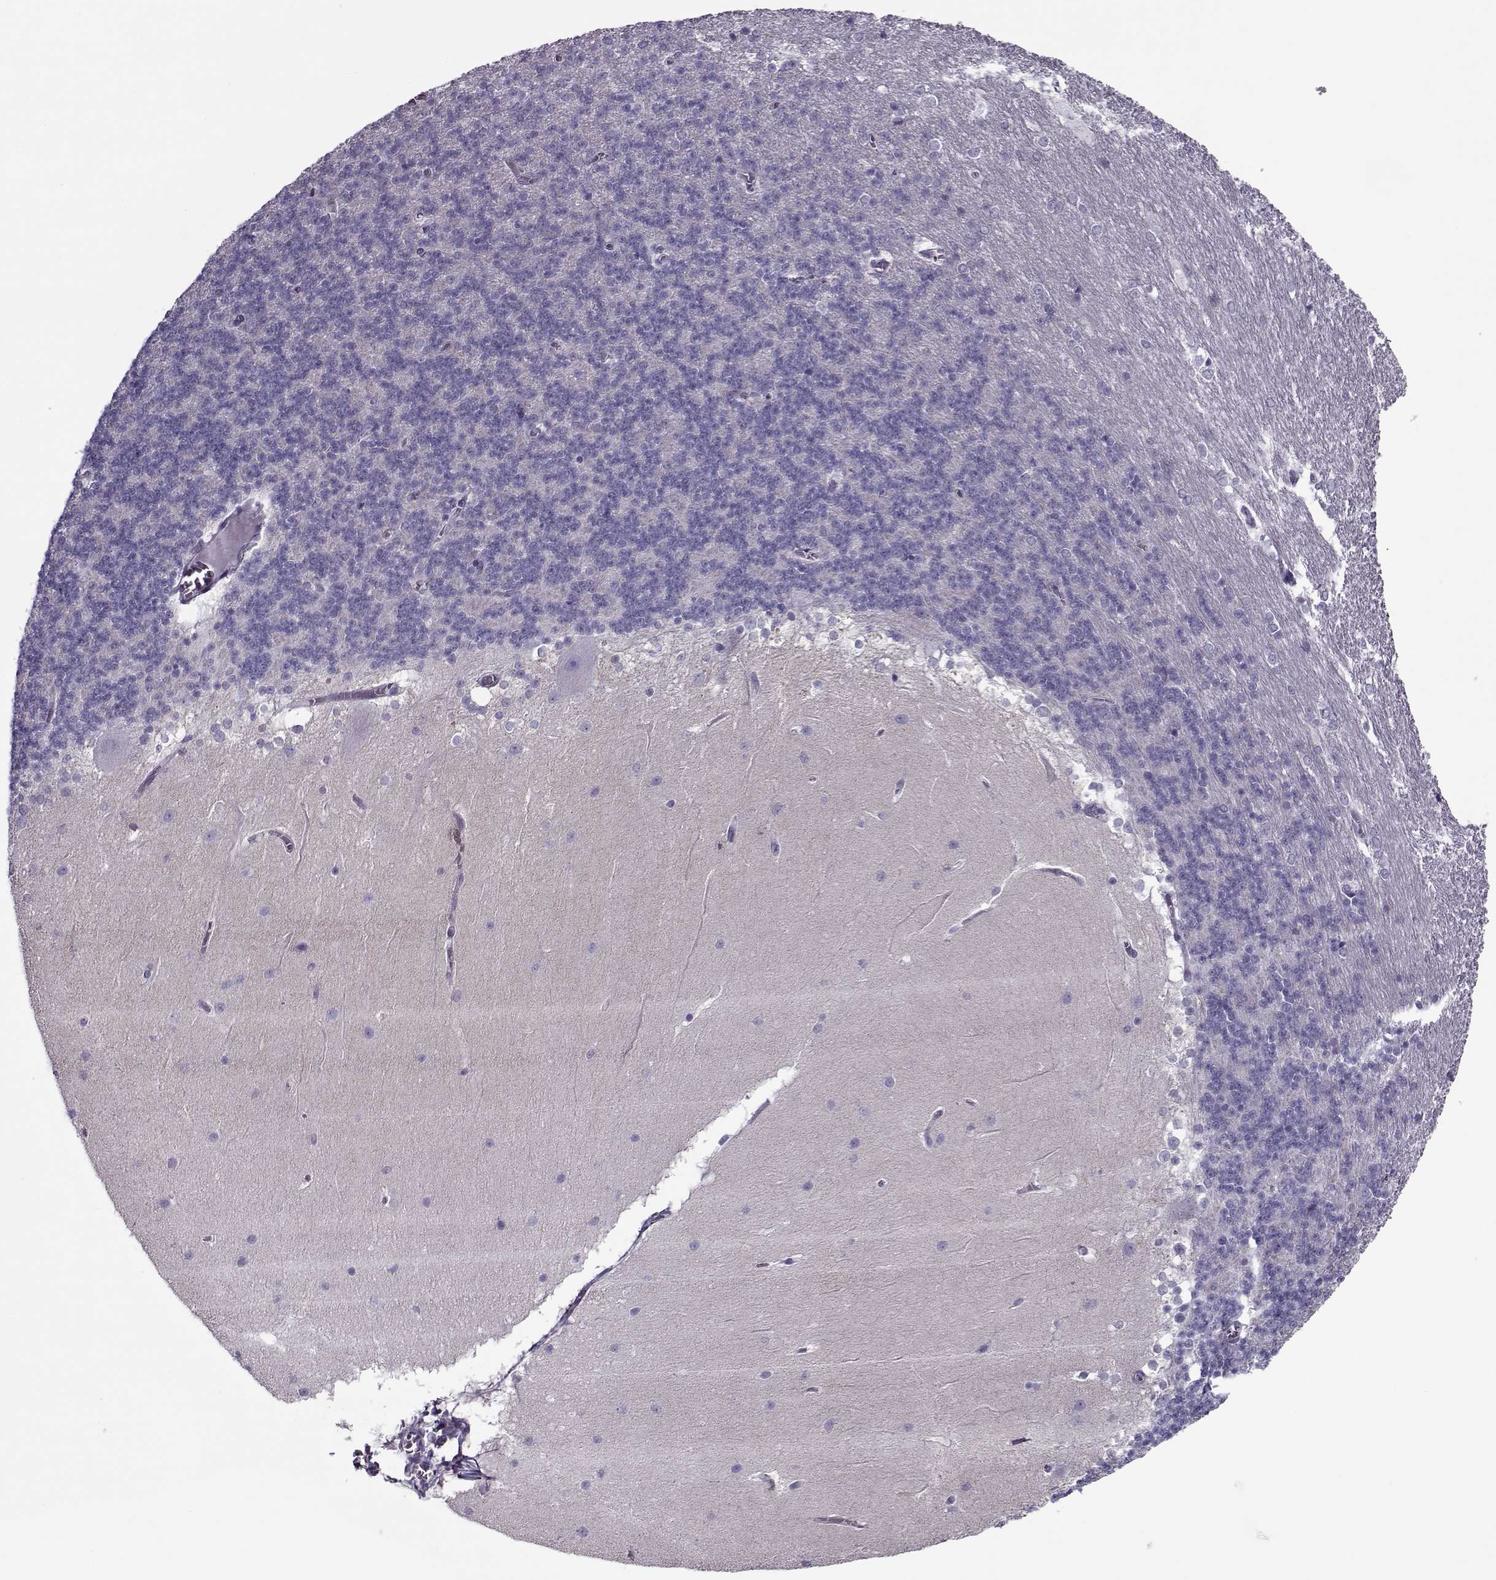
{"staining": {"intensity": "negative", "quantity": "none", "location": "none"}, "tissue": "cerebellum", "cell_type": "Cells in granular layer", "image_type": "normal", "snomed": [{"axis": "morphology", "description": "Normal tissue, NOS"}, {"axis": "topography", "description": "Cerebellum"}], "caption": "Immunohistochemistry (IHC) micrograph of unremarkable cerebellum stained for a protein (brown), which demonstrates no expression in cells in granular layer. (DAB immunohistochemistry with hematoxylin counter stain).", "gene": "PP2D1", "patient": {"sex": "female", "age": 19}}